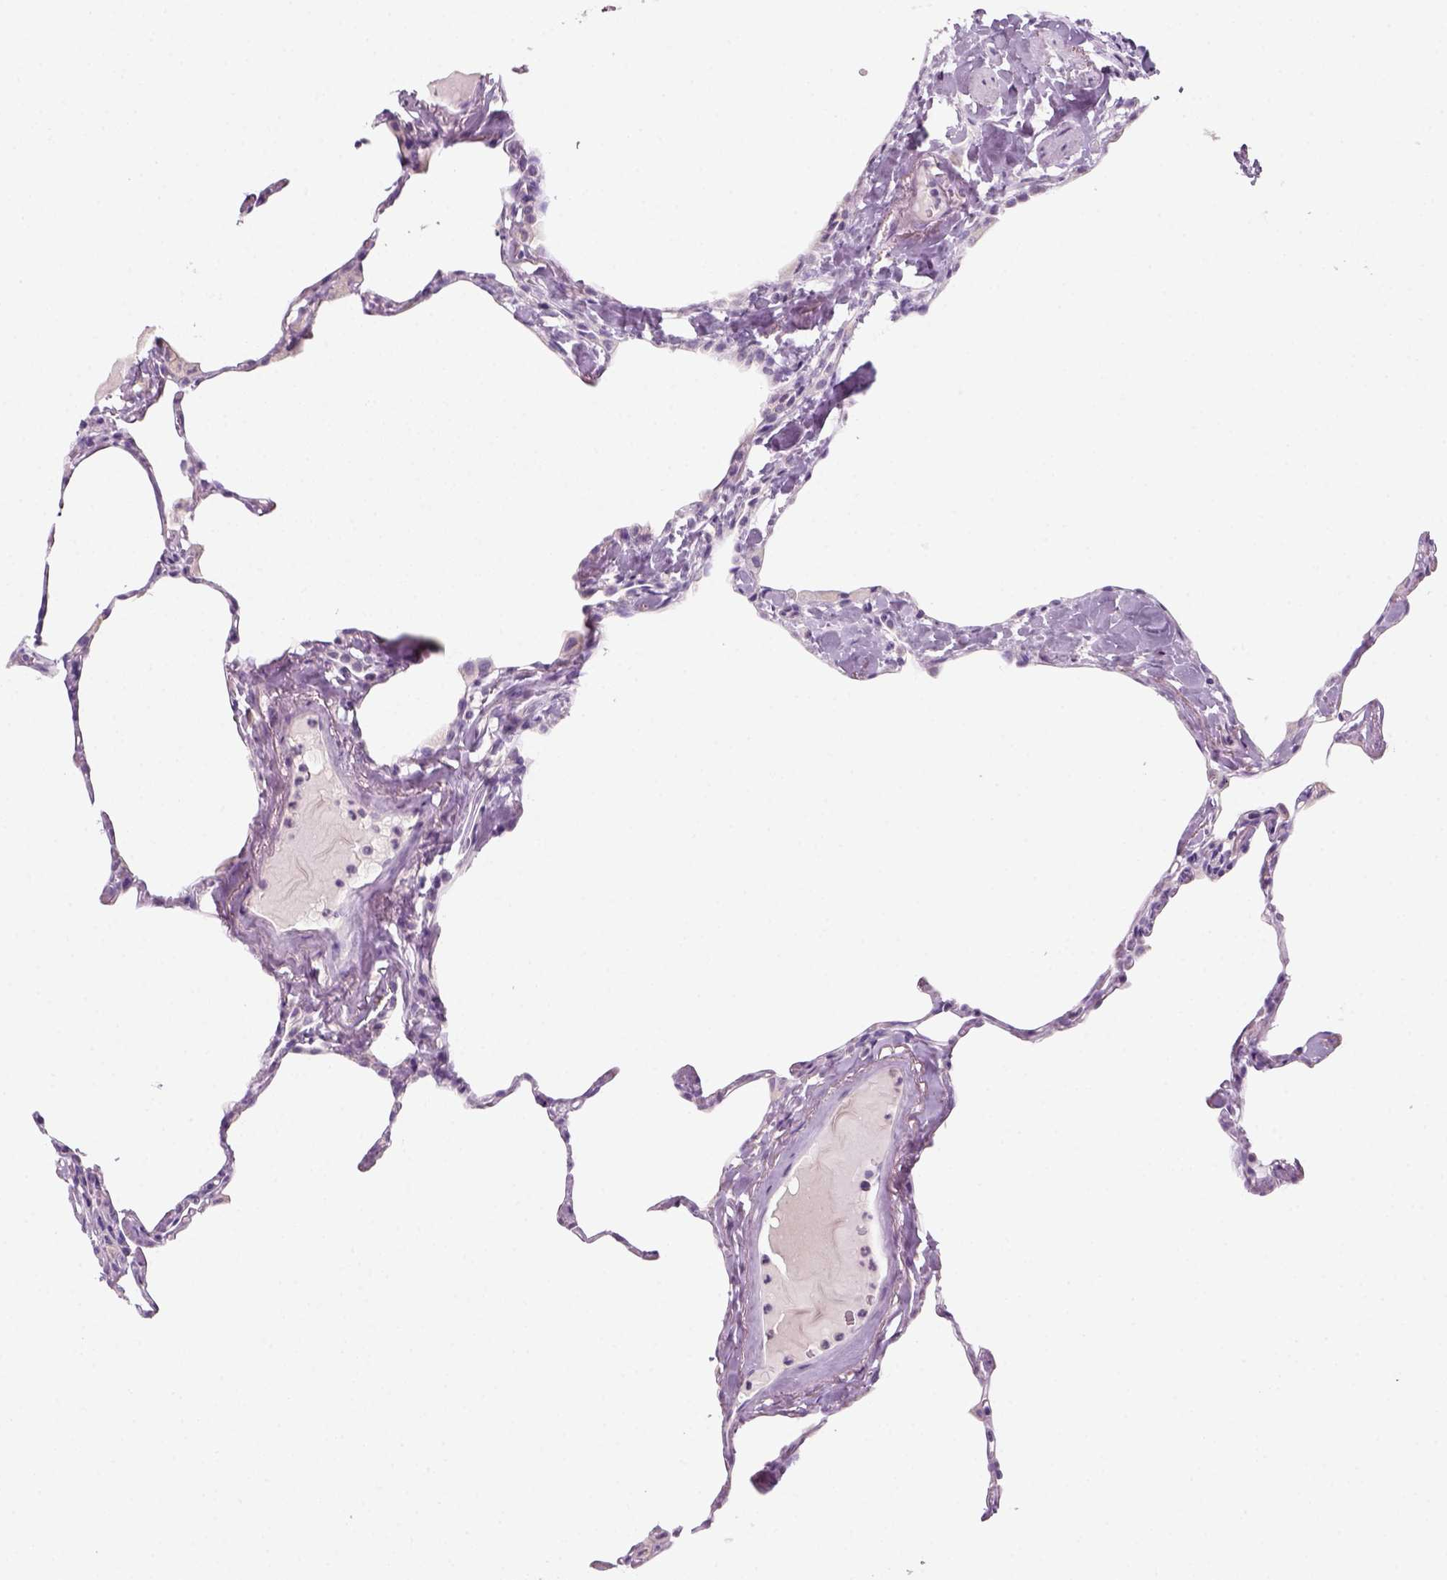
{"staining": {"intensity": "negative", "quantity": "none", "location": "none"}, "tissue": "lung", "cell_type": "Alveolar cells", "image_type": "normal", "snomed": [{"axis": "morphology", "description": "Normal tissue, NOS"}, {"axis": "topography", "description": "Lung"}], "caption": "High magnification brightfield microscopy of benign lung stained with DAB (3,3'-diaminobenzidine) (brown) and counterstained with hematoxylin (blue): alveolar cells show no significant positivity.", "gene": "KRT25", "patient": {"sex": "male", "age": 65}}